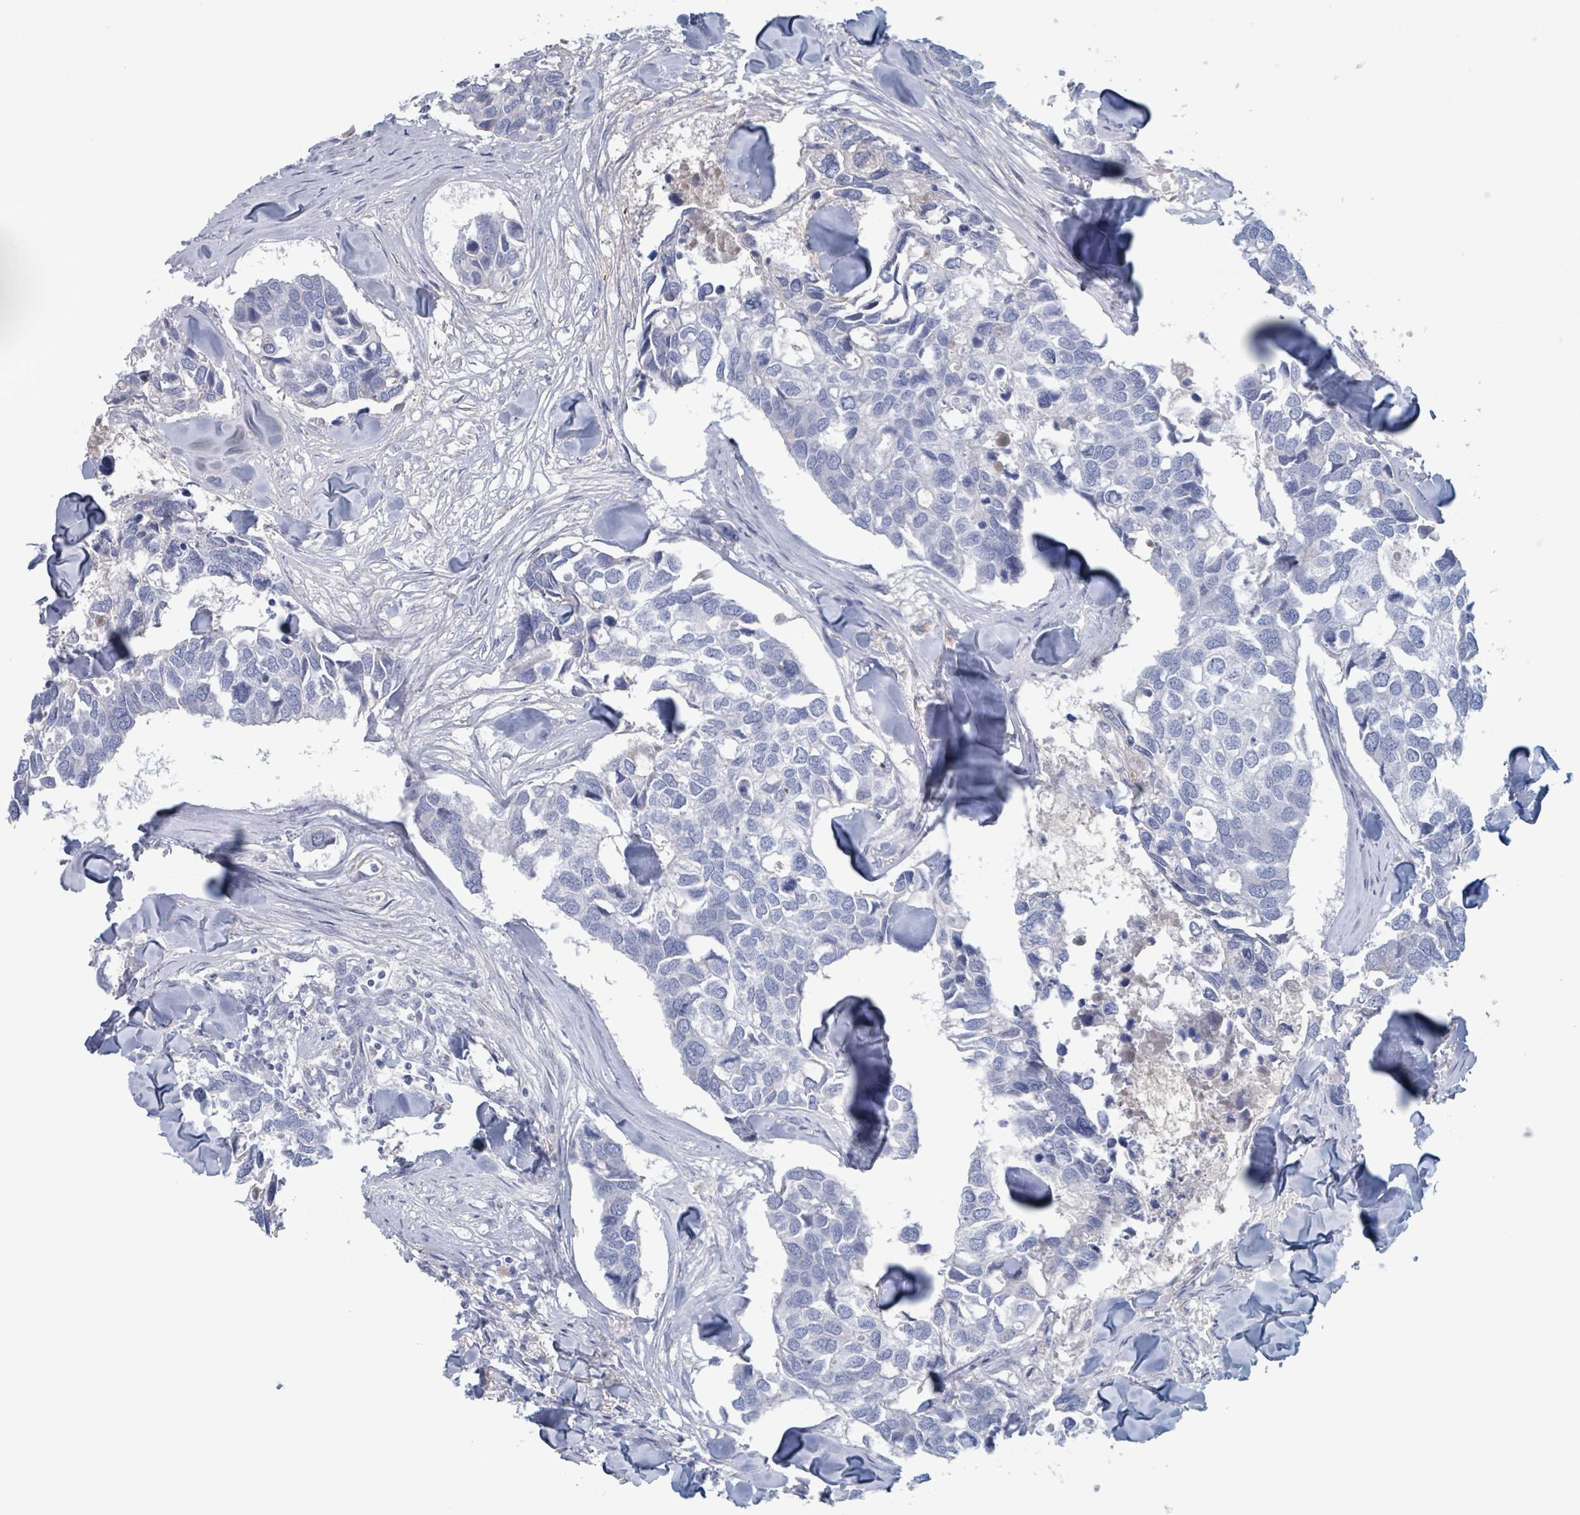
{"staining": {"intensity": "negative", "quantity": "none", "location": "none"}, "tissue": "breast cancer", "cell_type": "Tumor cells", "image_type": "cancer", "snomed": [{"axis": "morphology", "description": "Duct carcinoma"}, {"axis": "topography", "description": "Breast"}], "caption": "Immunohistochemical staining of breast infiltrating ductal carcinoma demonstrates no significant staining in tumor cells. (Immunohistochemistry (ihc), brightfield microscopy, high magnification).", "gene": "KLK4", "patient": {"sex": "female", "age": 83}}